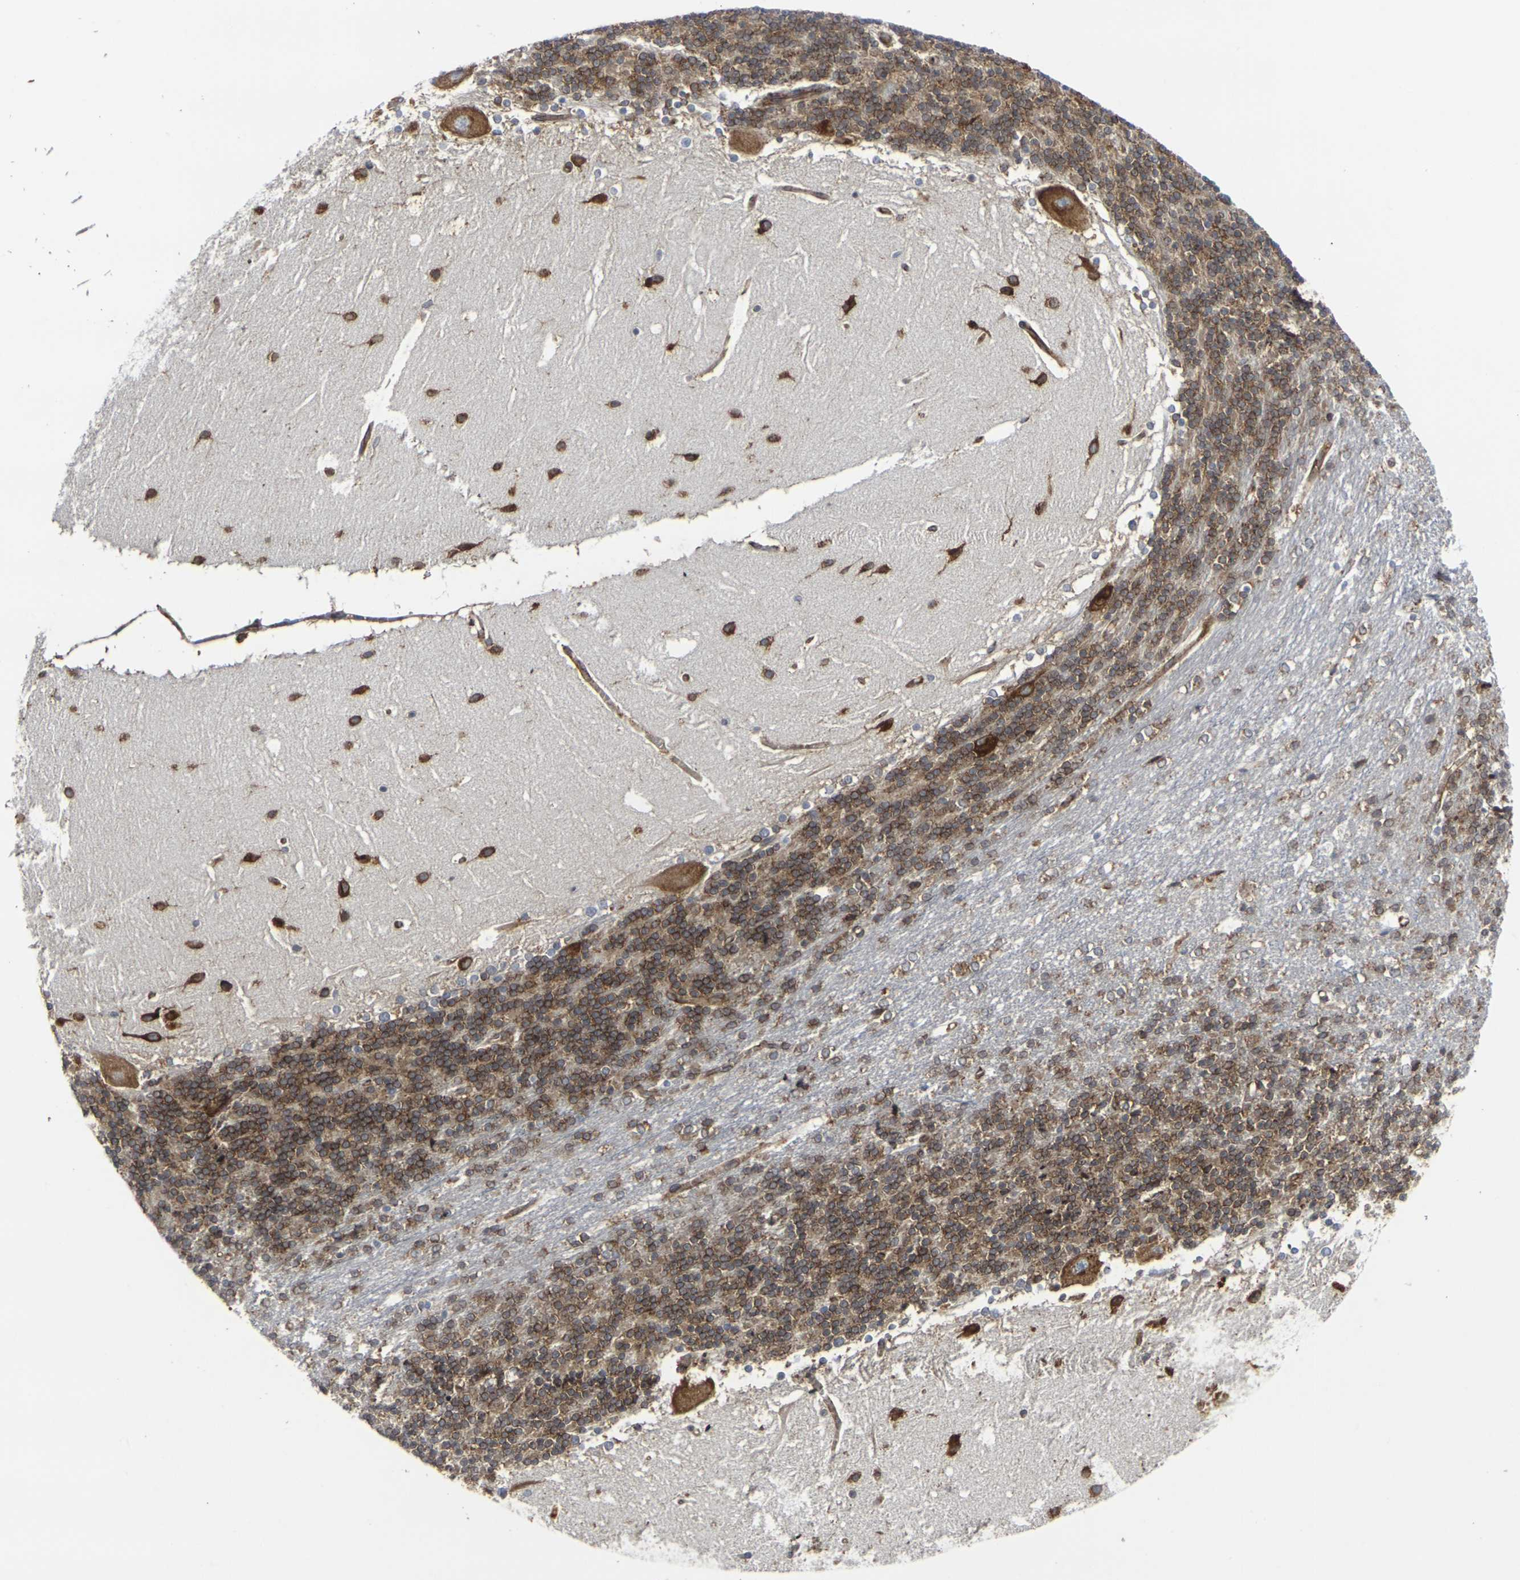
{"staining": {"intensity": "strong", "quantity": ">75%", "location": "cytoplasmic/membranous"}, "tissue": "cerebellum", "cell_type": "Cells in granular layer", "image_type": "normal", "snomed": [{"axis": "morphology", "description": "Normal tissue, NOS"}, {"axis": "topography", "description": "Cerebellum"}], "caption": "High-power microscopy captured an IHC image of unremarkable cerebellum, revealing strong cytoplasmic/membranous staining in approximately >75% of cells in granular layer.", "gene": "MARCHF2", "patient": {"sex": "female", "age": 19}}